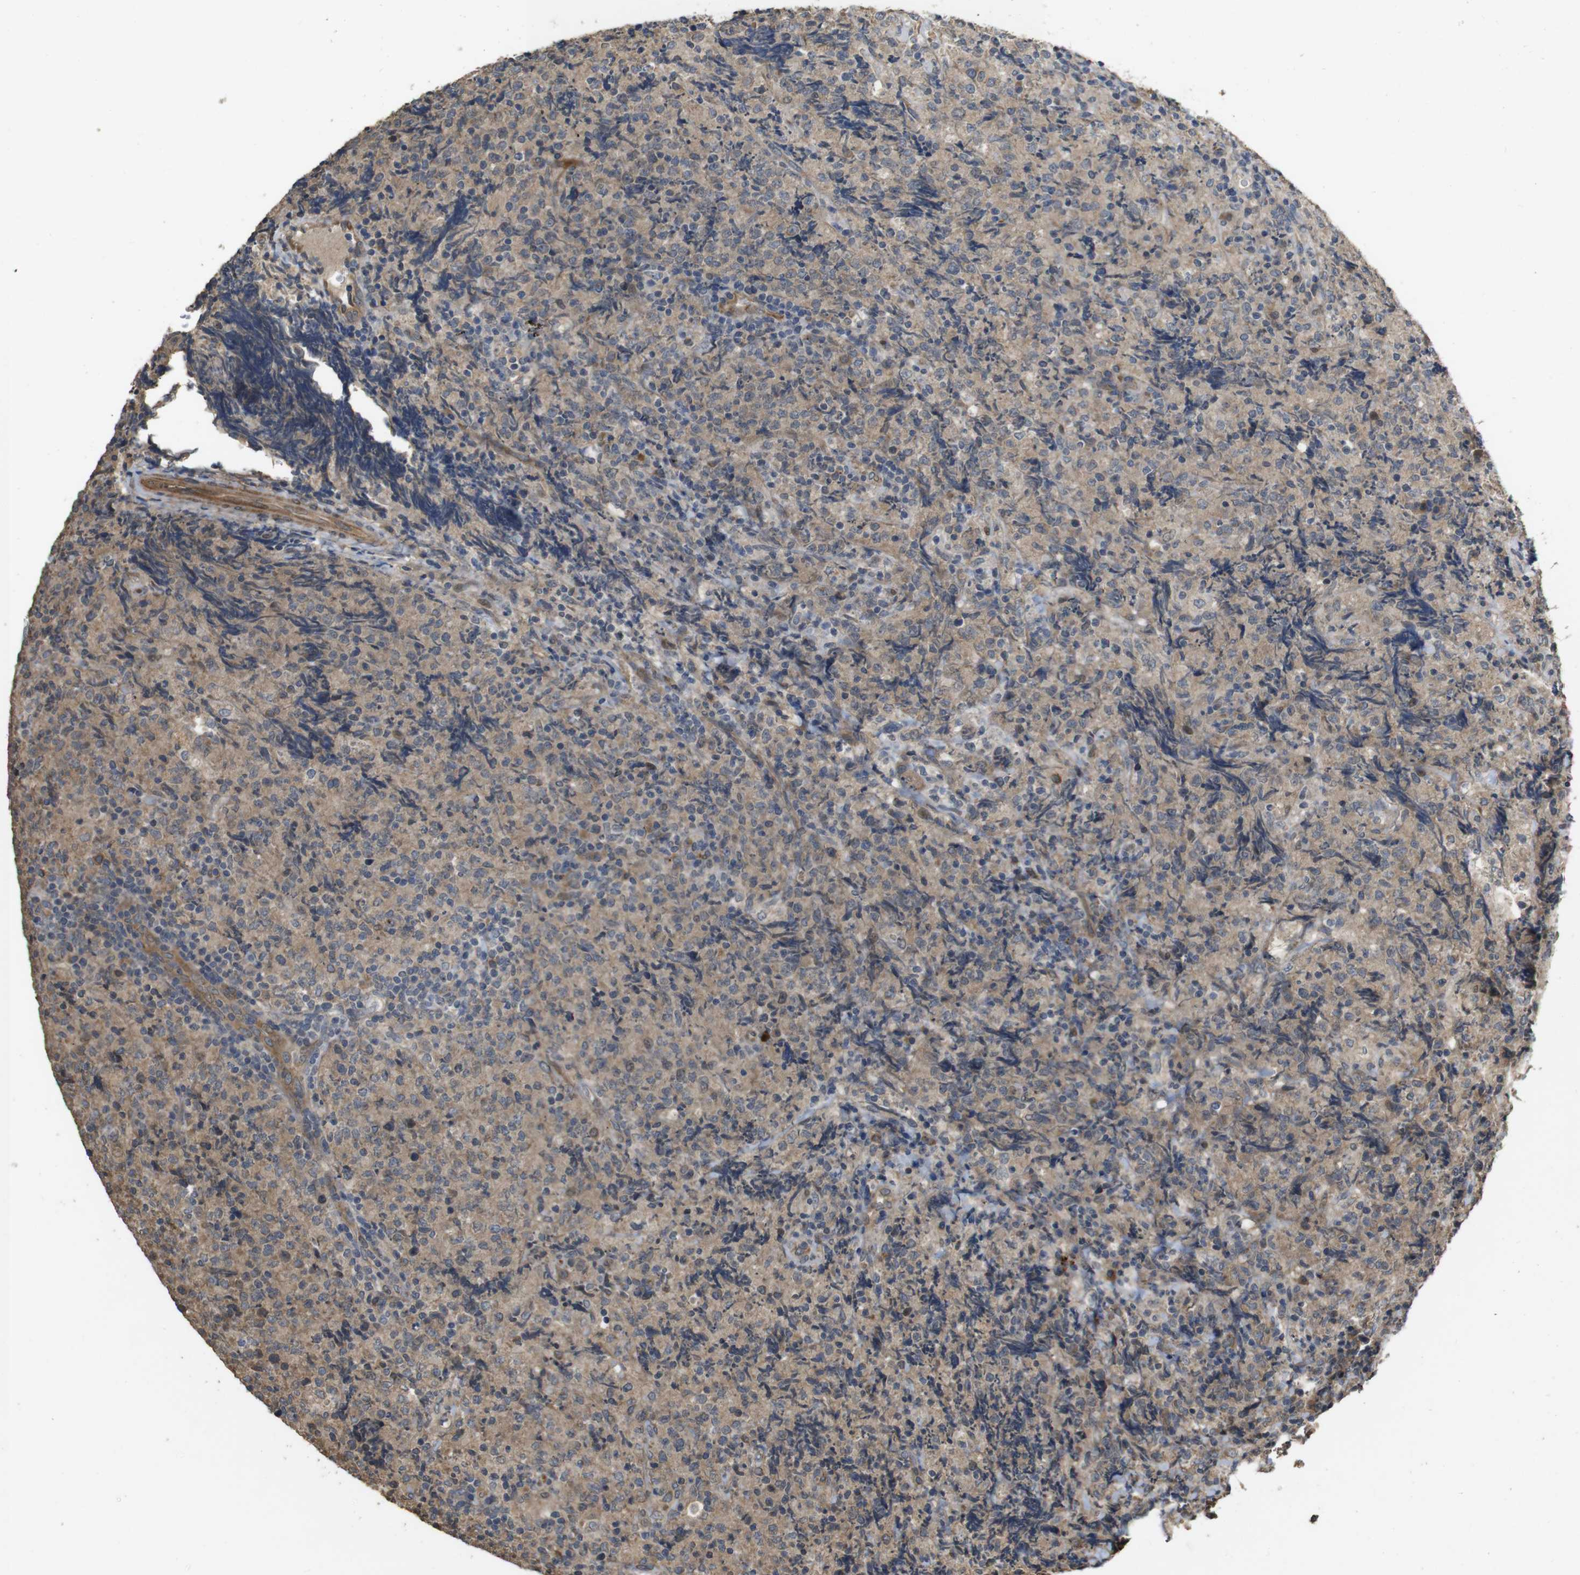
{"staining": {"intensity": "weak", "quantity": "<25%", "location": "nuclear"}, "tissue": "lymphoma", "cell_type": "Tumor cells", "image_type": "cancer", "snomed": [{"axis": "morphology", "description": "Malignant lymphoma, non-Hodgkin's type, High grade"}, {"axis": "topography", "description": "Tonsil"}], "caption": "Immunohistochemistry (IHC) photomicrograph of neoplastic tissue: malignant lymphoma, non-Hodgkin's type (high-grade) stained with DAB shows no significant protein positivity in tumor cells. (Brightfield microscopy of DAB immunohistochemistry (IHC) at high magnification).", "gene": "PCDHB10", "patient": {"sex": "female", "age": 36}}